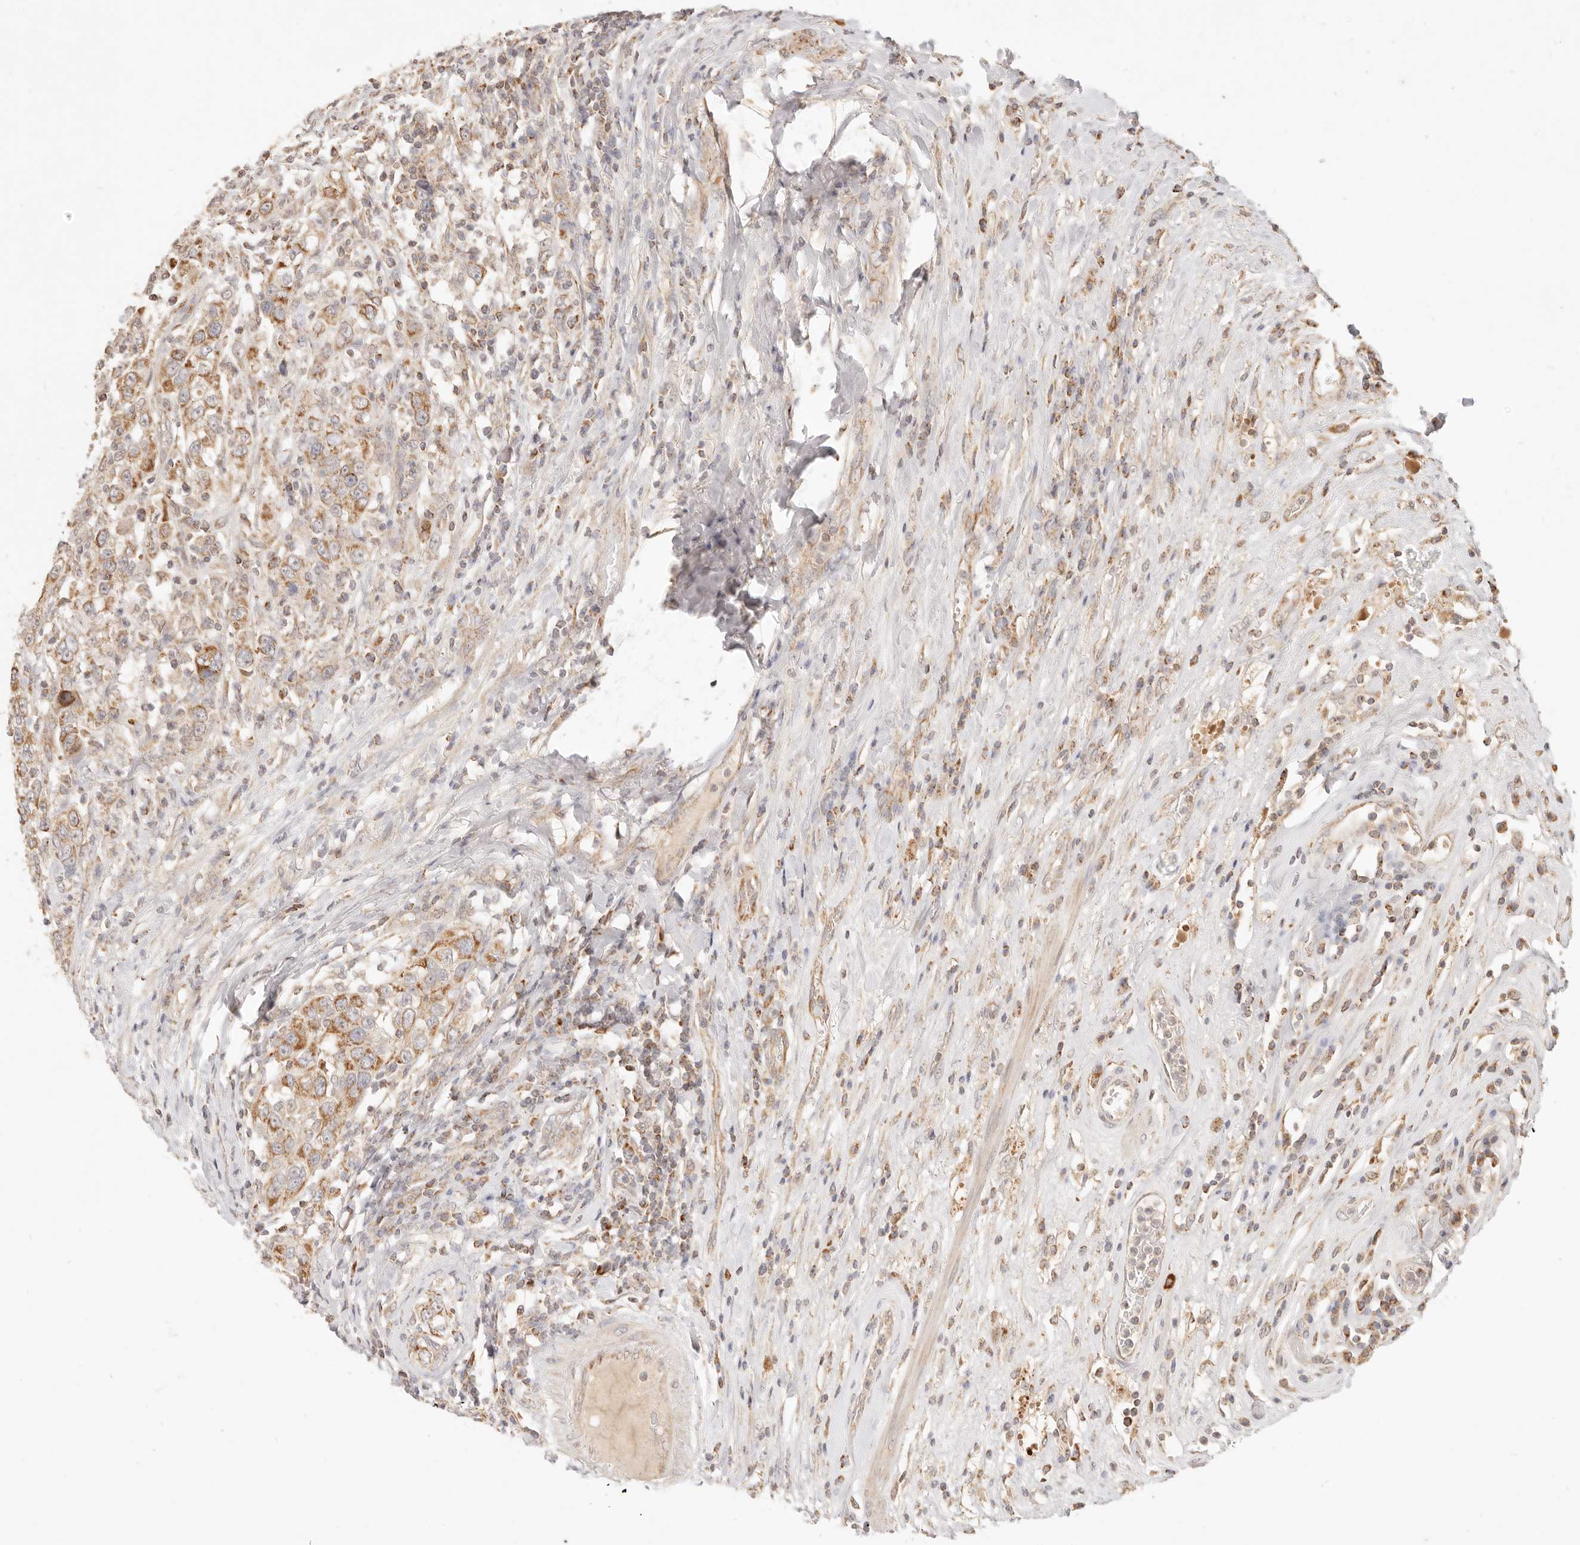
{"staining": {"intensity": "moderate", "quantity": ">75%", "location": "cytoplasmic/membranous"}, "tissue": "urothelial cancer", "cell_type": "Tumor cells", "image_type": "cancer", "snomed": [{"axis": "morphology", "description": "Urothelial carcinoma, High grade"}, {"axis": "topography", "description": "Urinary bladder"}], "caption": "IHC (DAB (3,3'-diaminobenzidine)) staining of urothelial cancer shows moderate cytoplasmic/membranous protein positivity in approximately >75% of tumor cells.", "gene": "CPLANE2", "patient": {"sex": "female", "age": 80}}